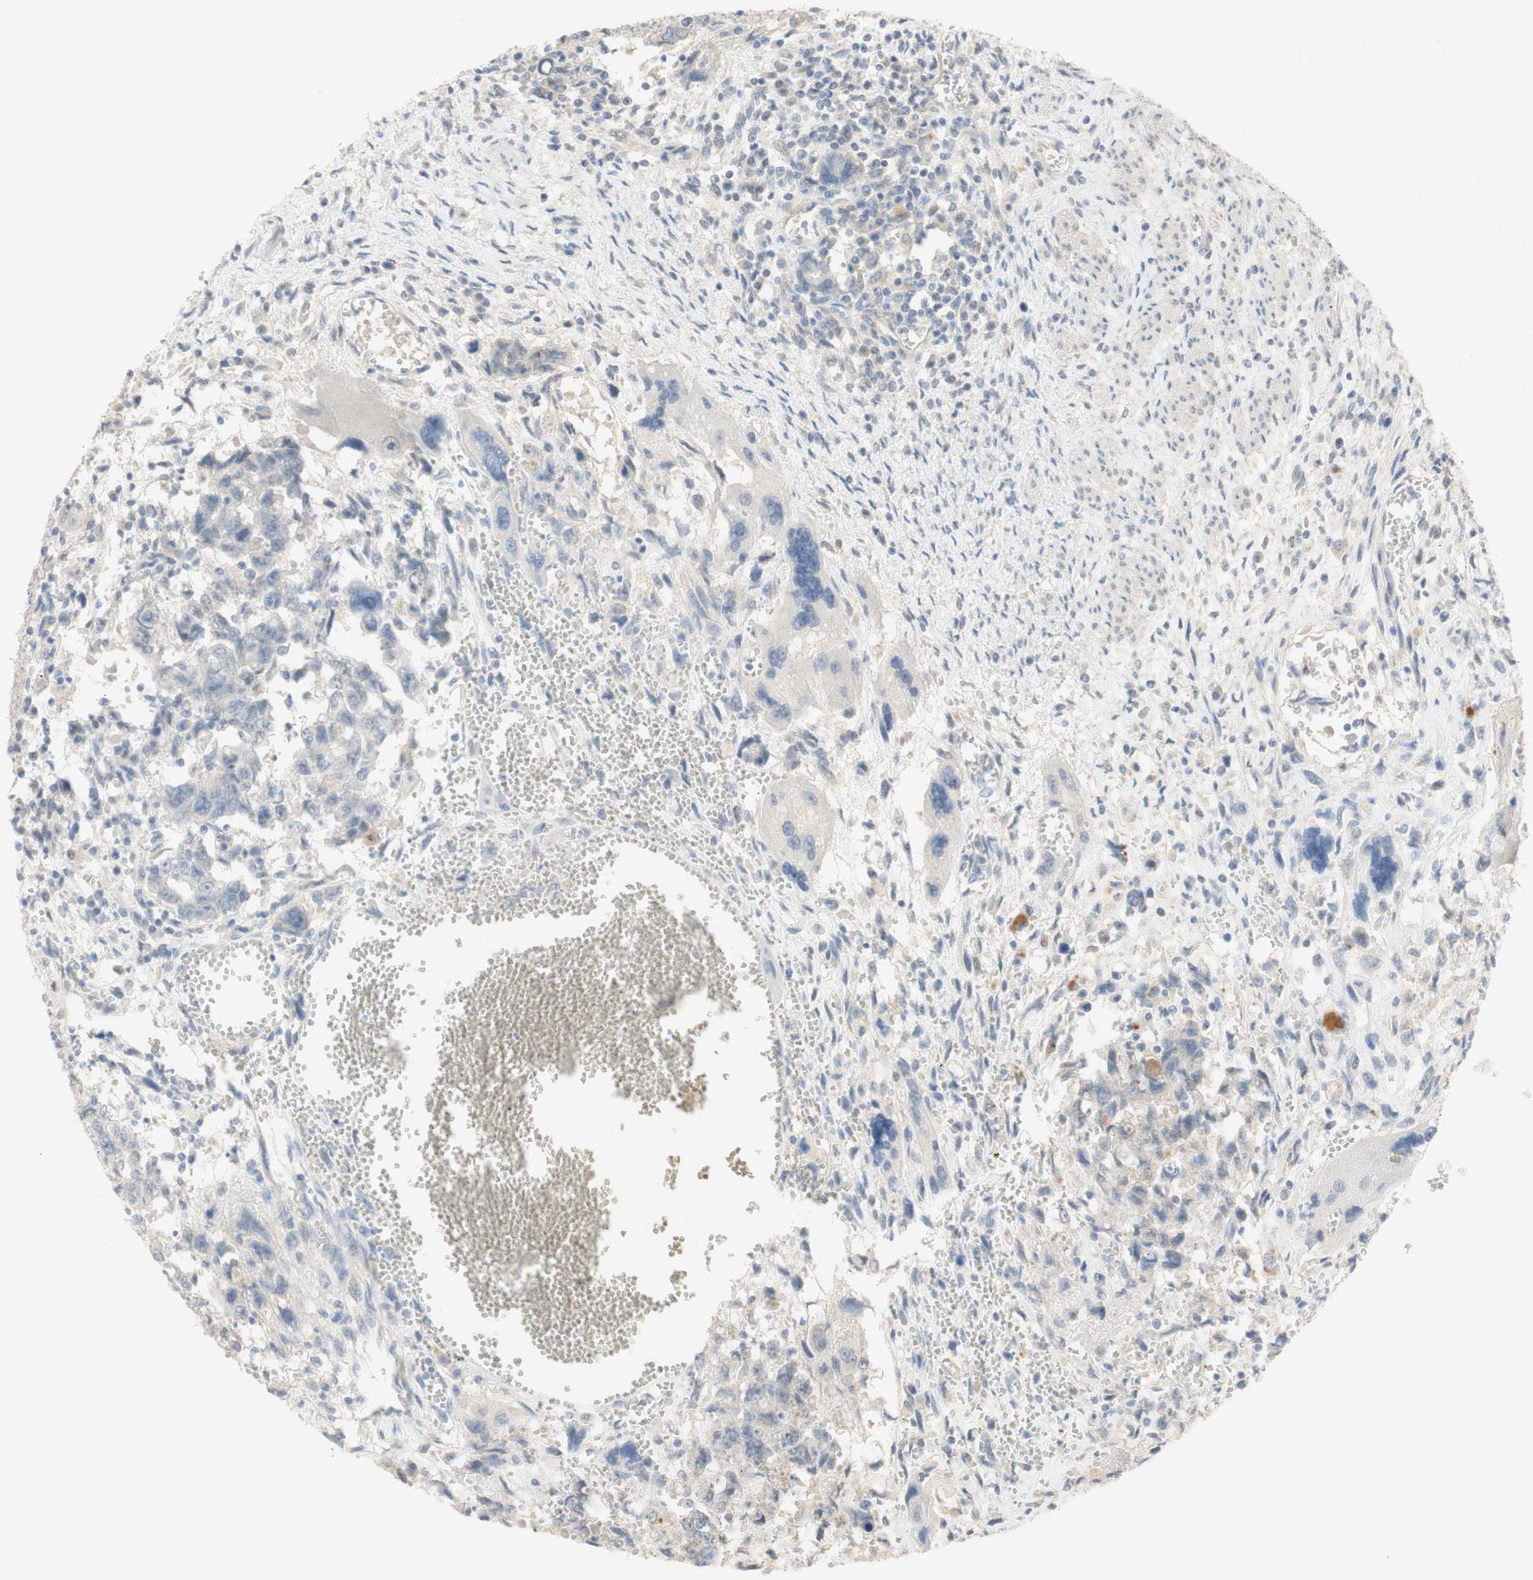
{"staining": {"intensity": "negative", "quantity": "none", "location": "none"}, "tissue": "testis cancer", "cell_type": "Tumor cells", "image_type": "cancer", "snomed": [{"axis": "morphology", "description": "Carcinoma, Embryonal, NOS"}, {"axis": "topography", "description": "Testis"}], "caption": "Immunohistochemistry photomicrograph of embryonal carcinoma (testis) stained for a protein (brown), which exhibits no expression in tumor cells.", "gene": "SELENBP1", "patient": {"sex": "male", "age": 28}}